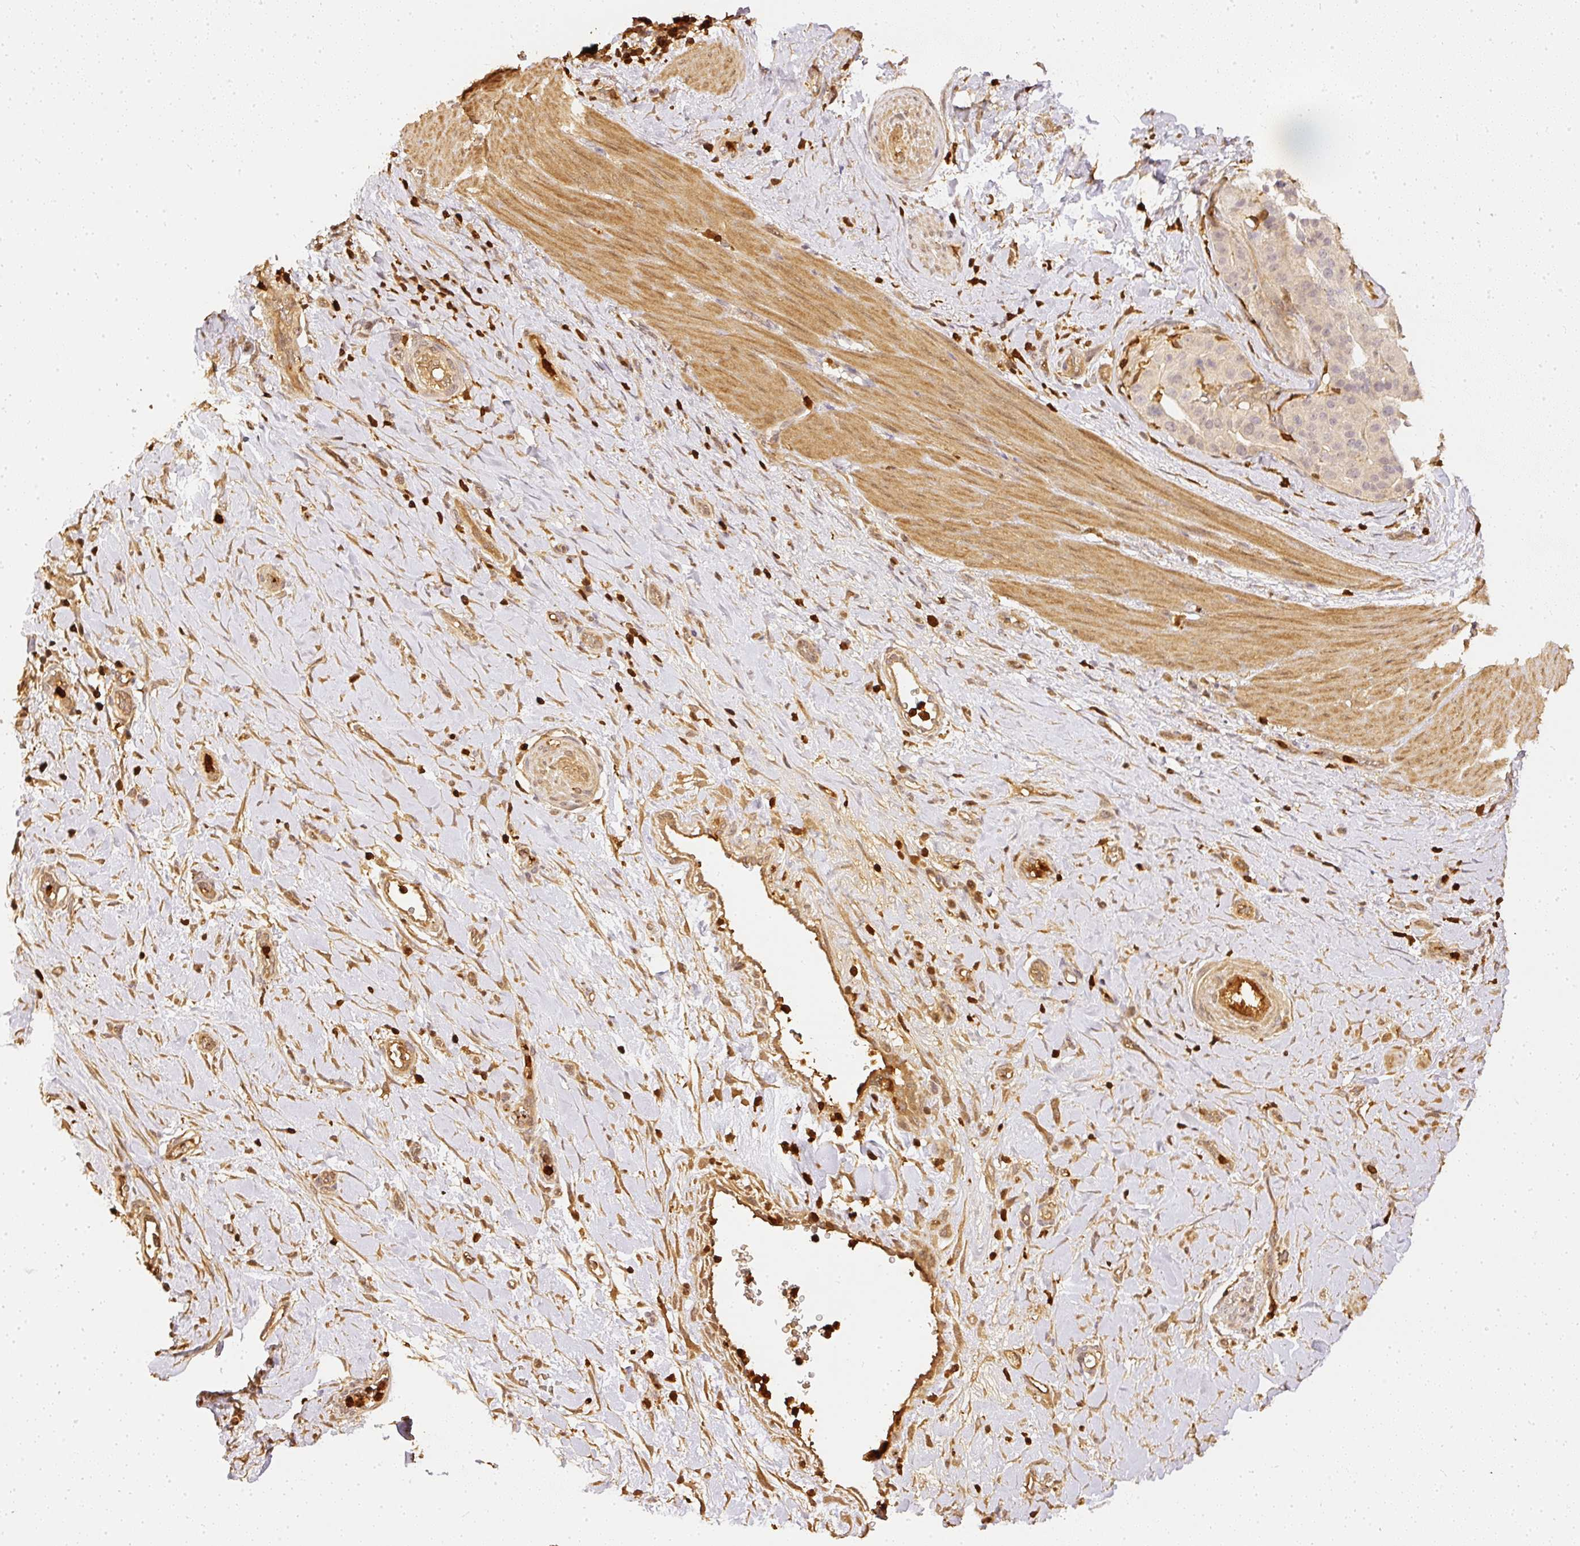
{"staining": {"intensity": "weak", "quantity": "<25%", "location": "cytoplasmic/membranous"}, "tissue": "stomach cancer", "cell_type": "Tumor cells", "image_type": "cancer", "snomed": [{"axis": "morphology", "description": "Adenocarcinoma, NOS"}, {"axis": "topography", "description": "Stomach"}], "caption": "Protein analysis of stomach cancer (adenocarcinoma) shows no significant positivity in tumor cells.", "gene": "PFN1", "patient": {"sex": "male", "age": 48}}